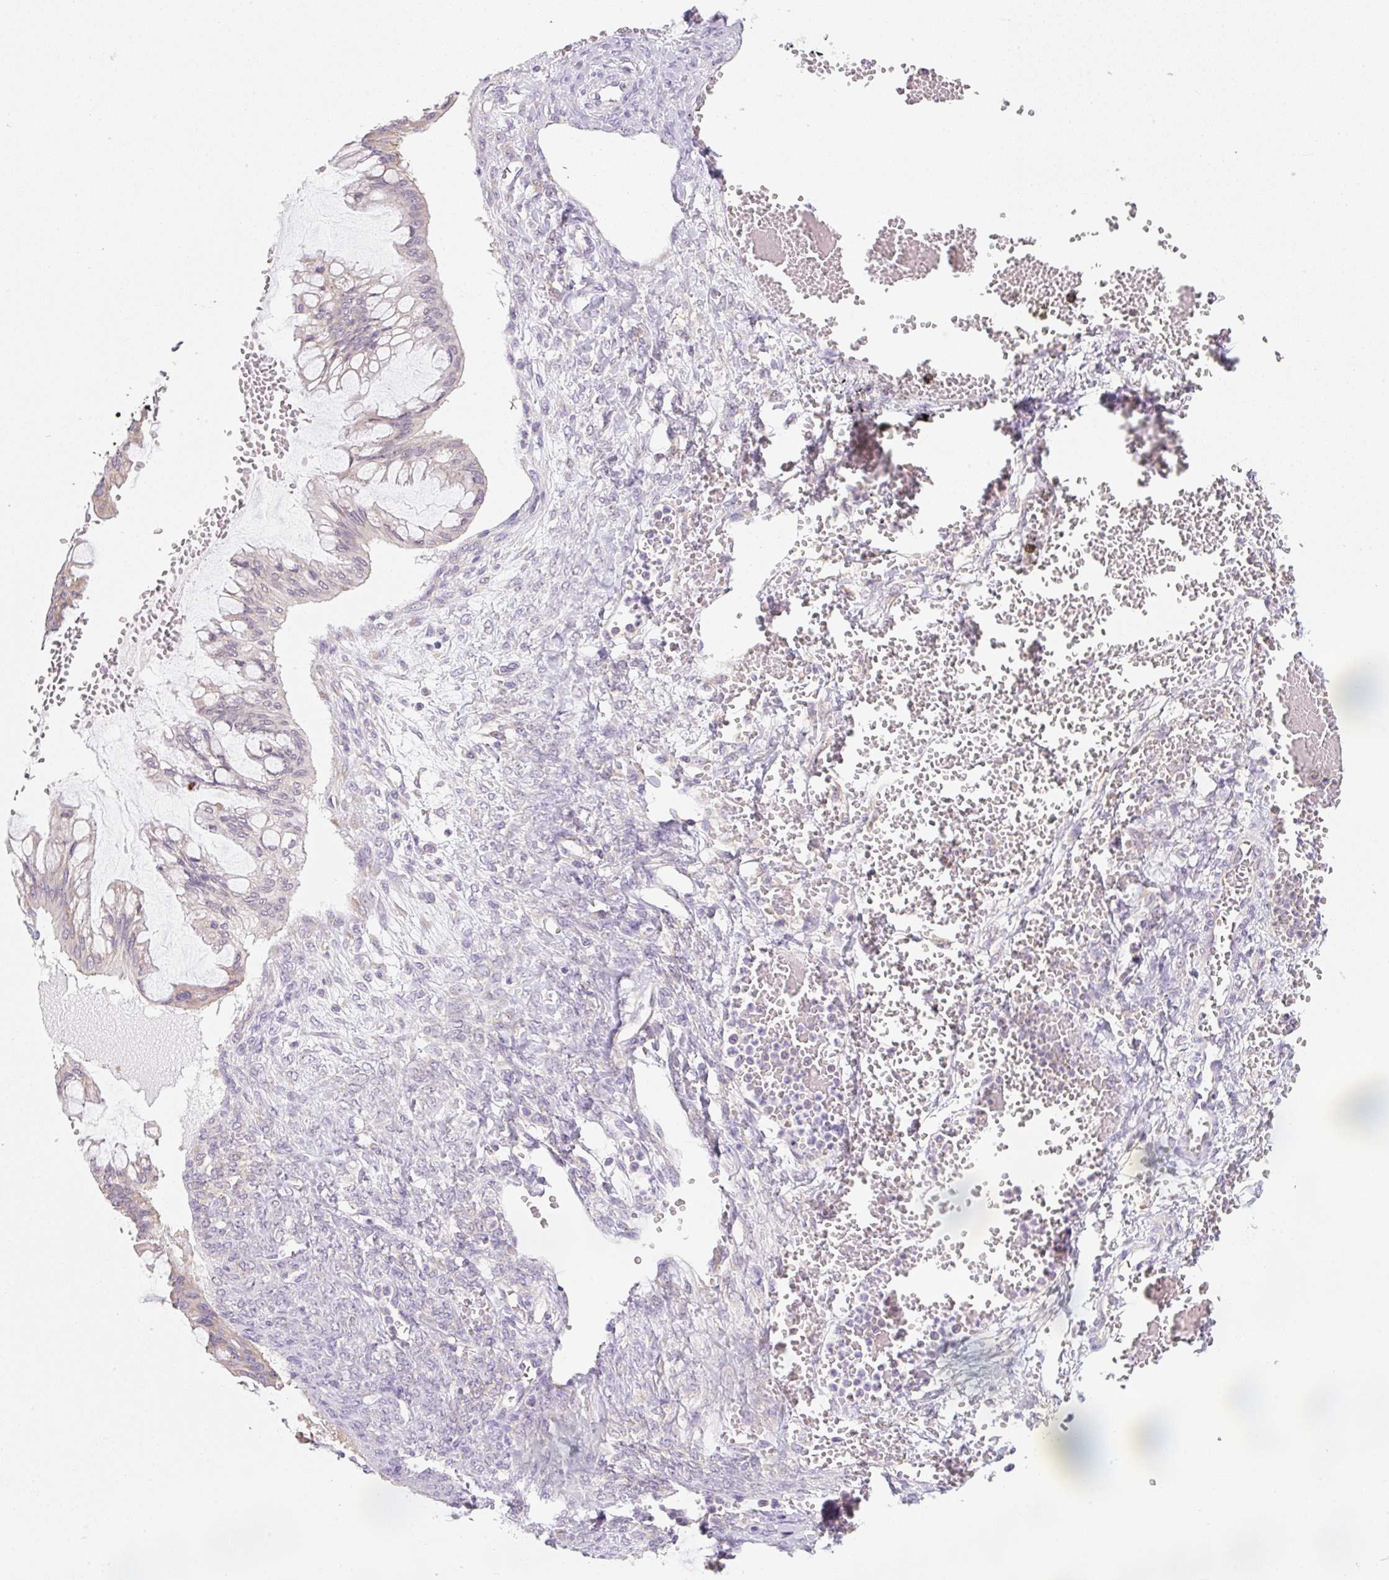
{"staining": {"intensity": "negative", "quantity": "none", "location": "none"}, "tissue": "ovarian cancer", "cell_type": "Tumor cells", "image_type": "cancer", "snomed": [{"axis": "morphology", "description": "Cystadenocarcinoma, mucinous, NOS"}, {"axis": "topography", "description": "Ovary"}], "caption": "This is an immunohistochemistry (IHC) photomicrograph of mucinous cystadenocarcinoma (ovarian). There is no positivity in tumor cells.", "gene": "RPL18A", "patient": {"sex": "female", "age": 73}}